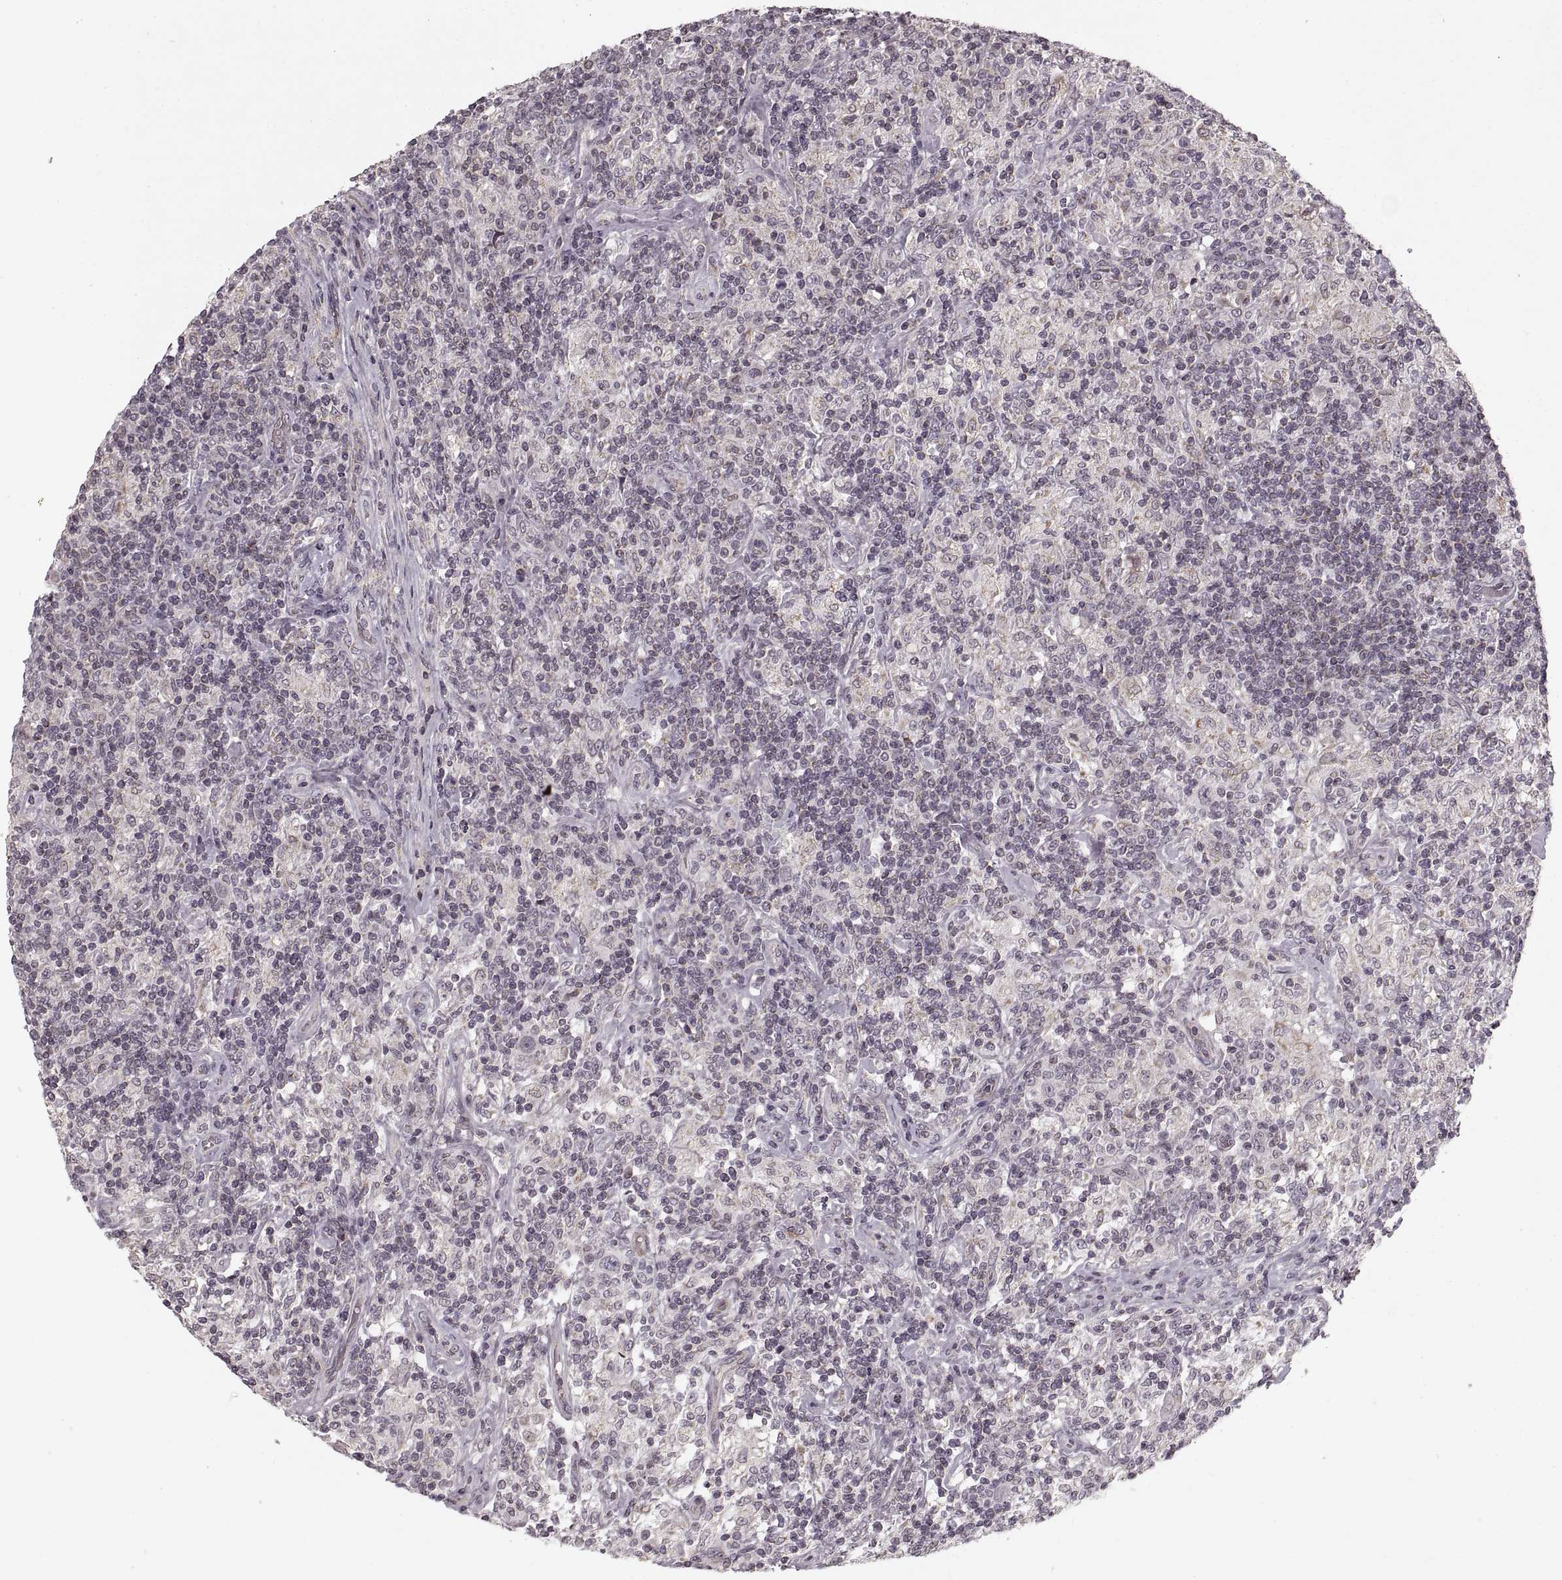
{"staining": {"intensity": "negative", "quantity": "none", "location": "none"}, "tissue": "lymphoma", "cell_type": "Tumor cells", "image_type": "cancer", "snomed": [{"axis": "morphology", "description": "Hodgkin's disease, NOS"}, {"axis": "topography", "description": "Lymph node"}], "caption": "Immunohistochemistry (IHC) photomicrograph of lymphoma stained for a protein (brown), which exhibits no positivity in tumor cells.", "gene": "ASIC3", "patient": {"sex": "male", "age": 70}}